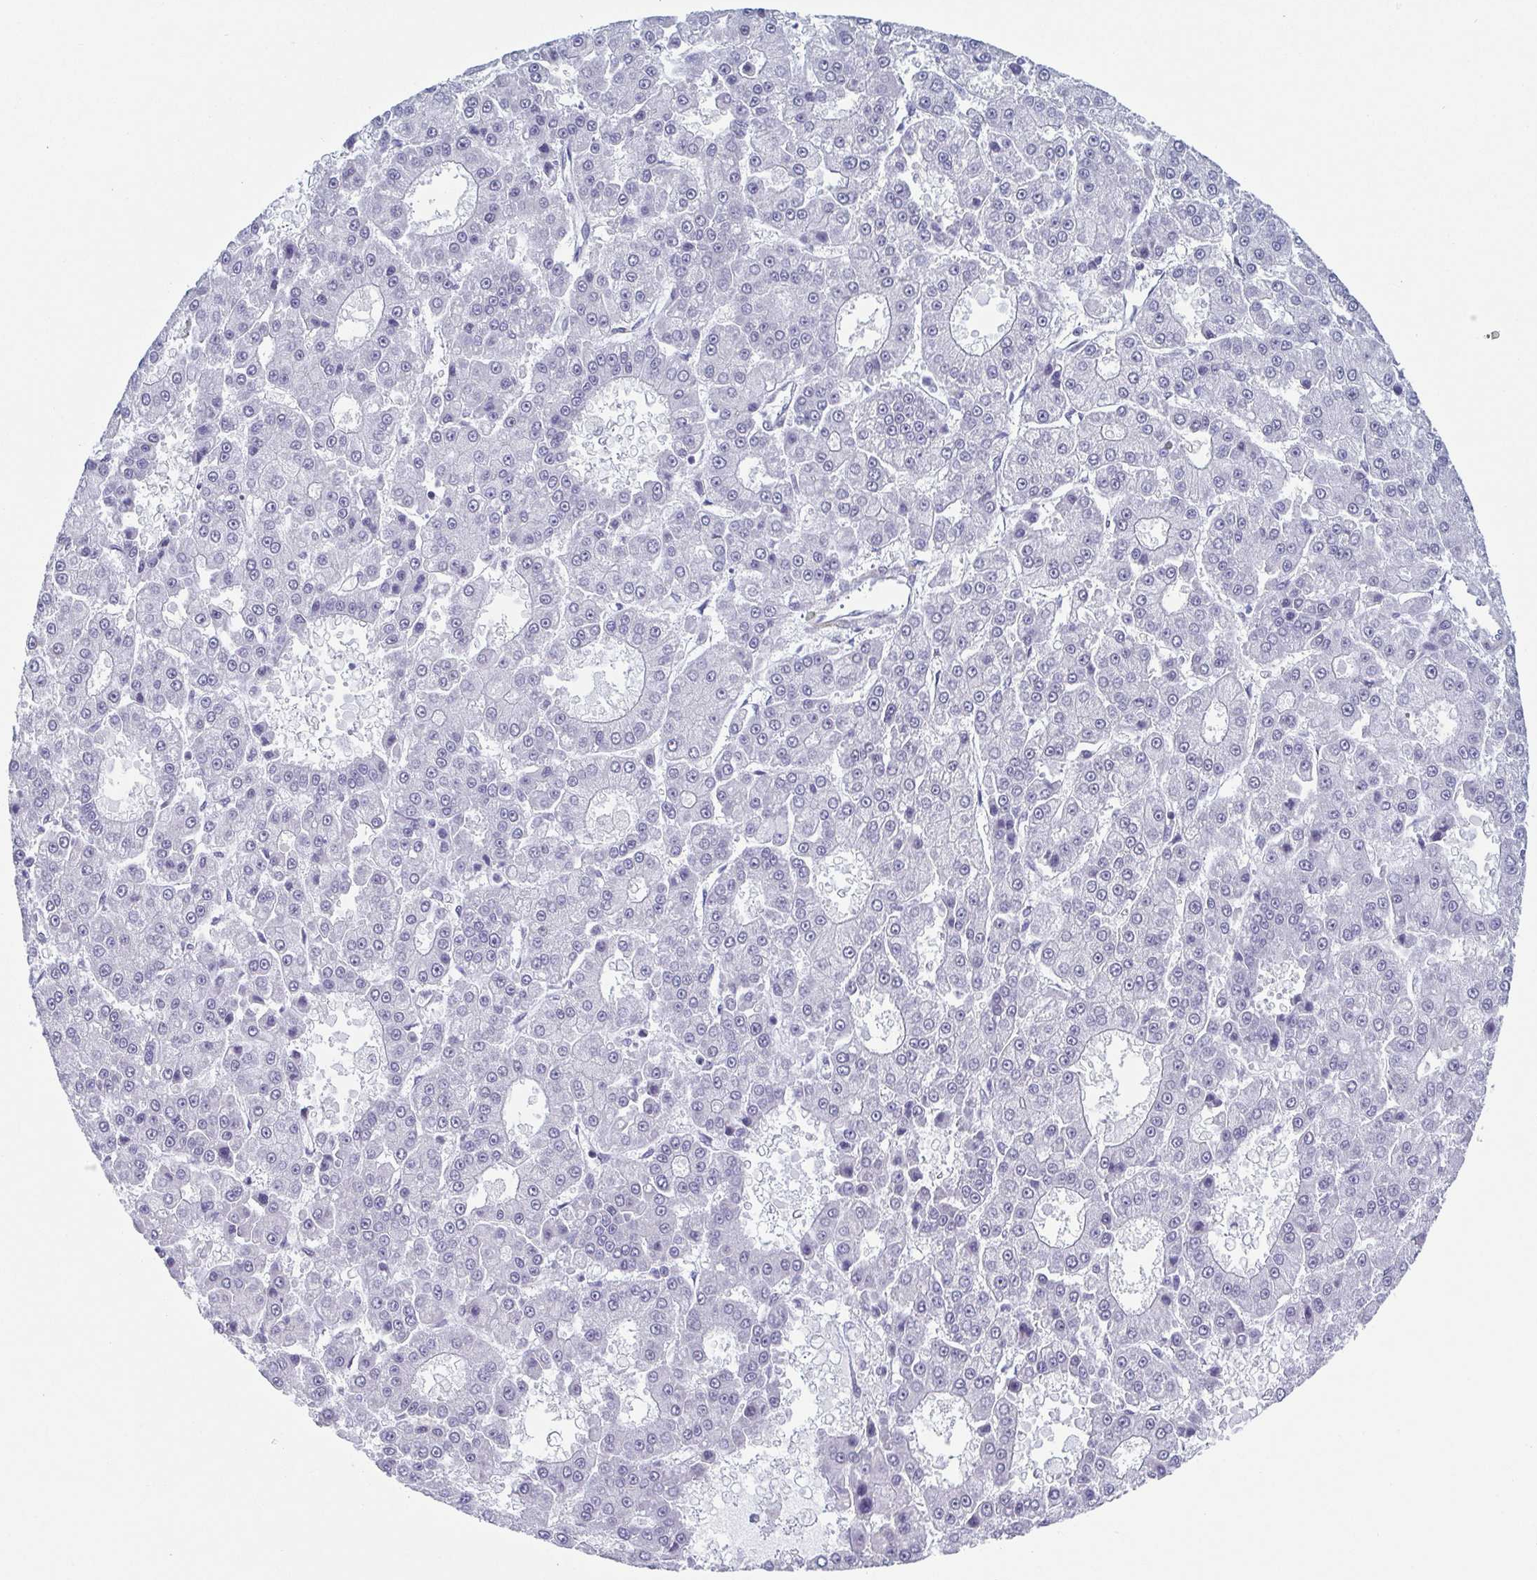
{"staining": {"intensity": "negative", "quantity": "none", "location": "none"}, "tissue": "liver cancer", "cell_type": "Tumor cells", "image_type": "cancer", "snomed": [{"axis": "morphology", "description": "Carcinoma, Hepatocellular, NOS"}, {"axis": "topography", "description": "Liver"}], "caption": "Immunohistochemistry (IHC) image of neoplastic tissue: human hepatocellular carcinoma (liver) stained with DAB (3,3'-diaminobenzidine) exhibits no significant protein staining in tumor cells. (DAB immunohistochemistry, high magnification).", "gene": "TMEM92", "patient": {"sex": "male", "age": 70}}